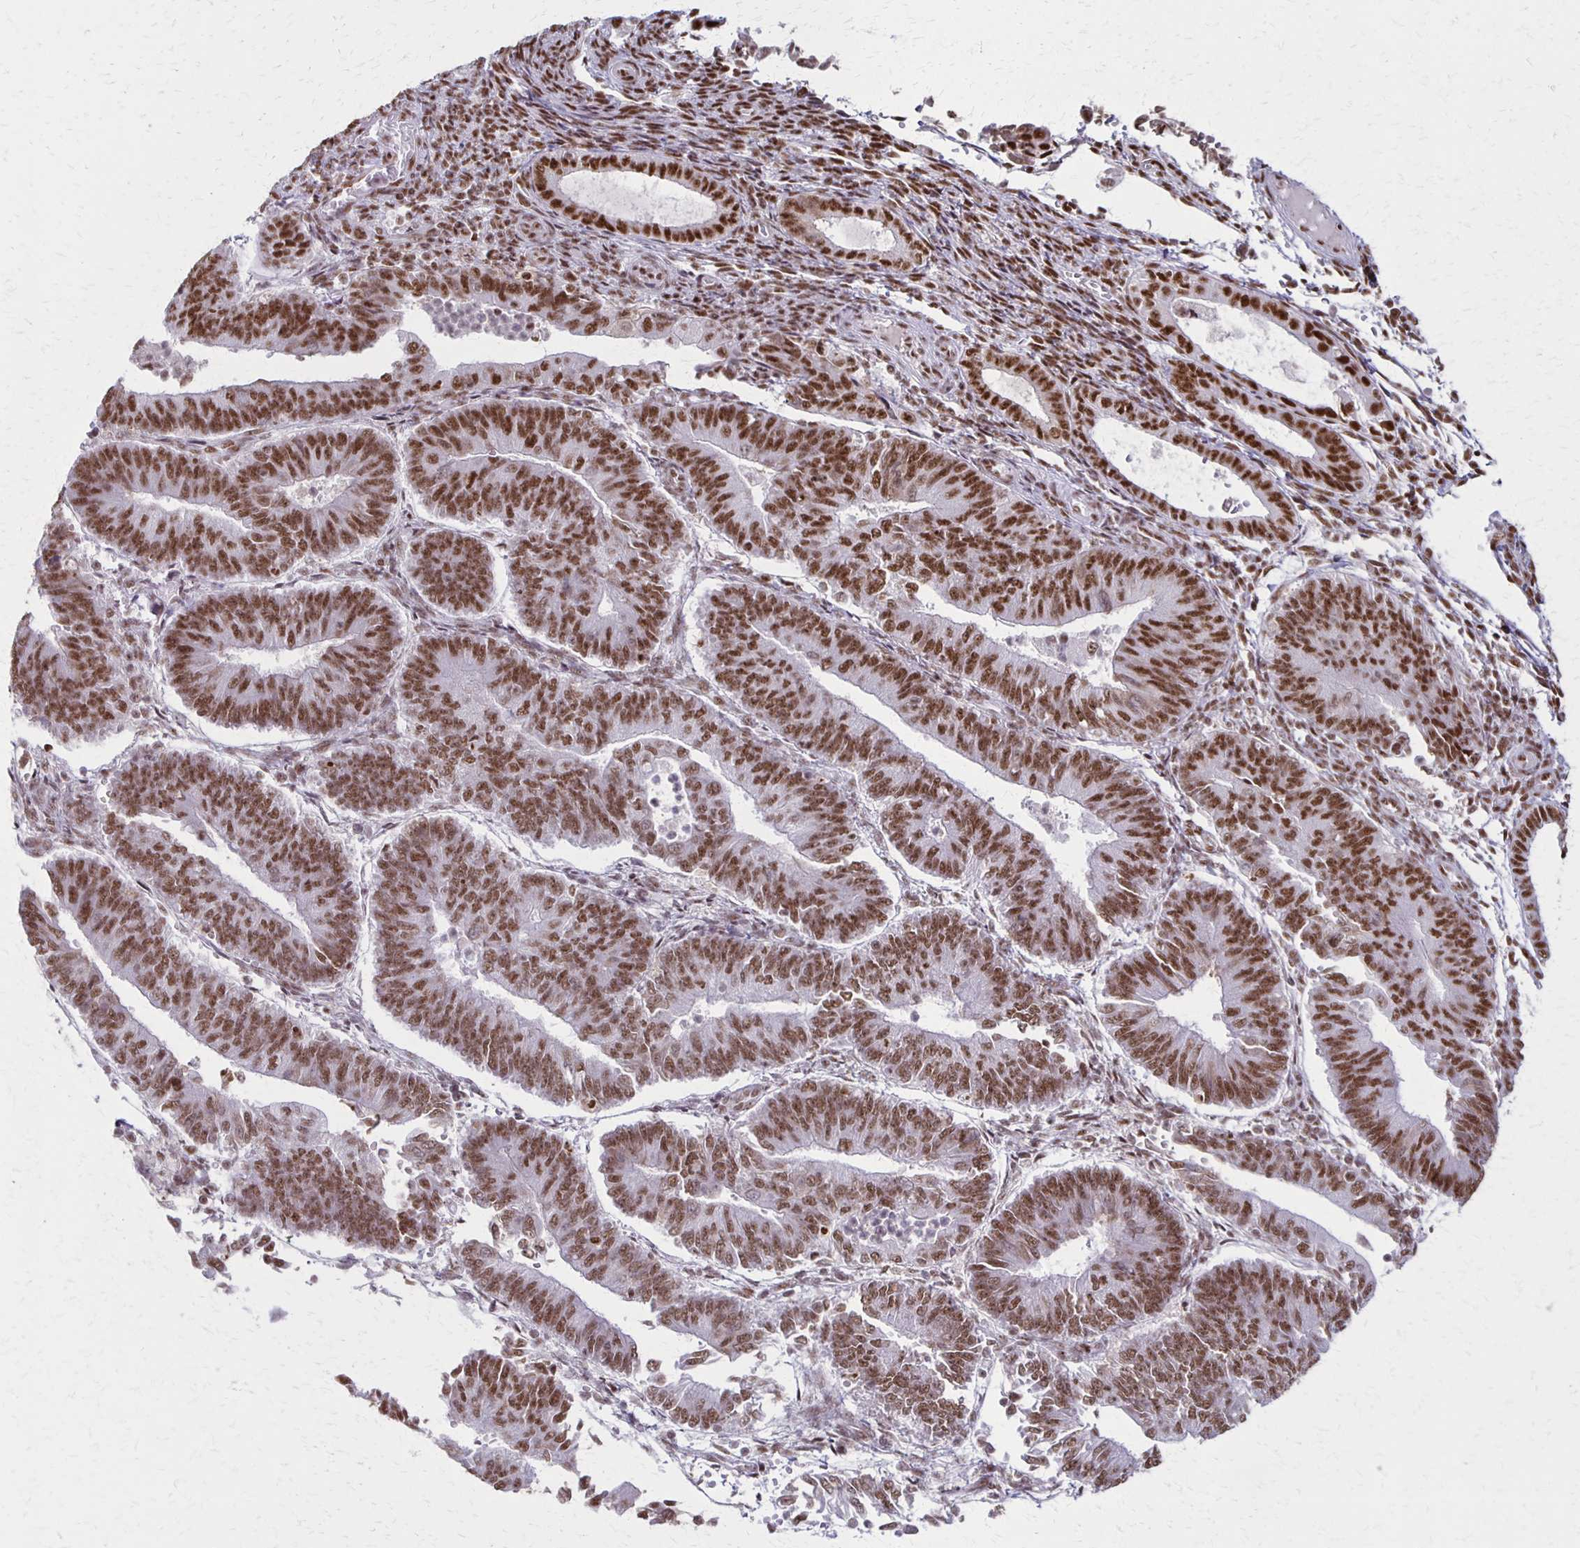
{"staining": {"intensity": "moderate", "quantity": ">75%", "location": "nuclear"}, "tissue": "endometrial cancer", "cell_type": "Tumor cells", "image_type": "cancer", "snomed": [{"axis": "morphology", "description": "Adenocarcinoma, NOS"}, {"axis": "topography", "description": "Endometrium"}], "caption": "IHC photomicrograph of adenocarcinoma (endometrial) stained for a protein (brown), which shows medium levels of moderate nuclear expression in approximately >75% of tumor cells.", "gene": "XRCC6", "patient": {"sex": "female", "age": 65}}